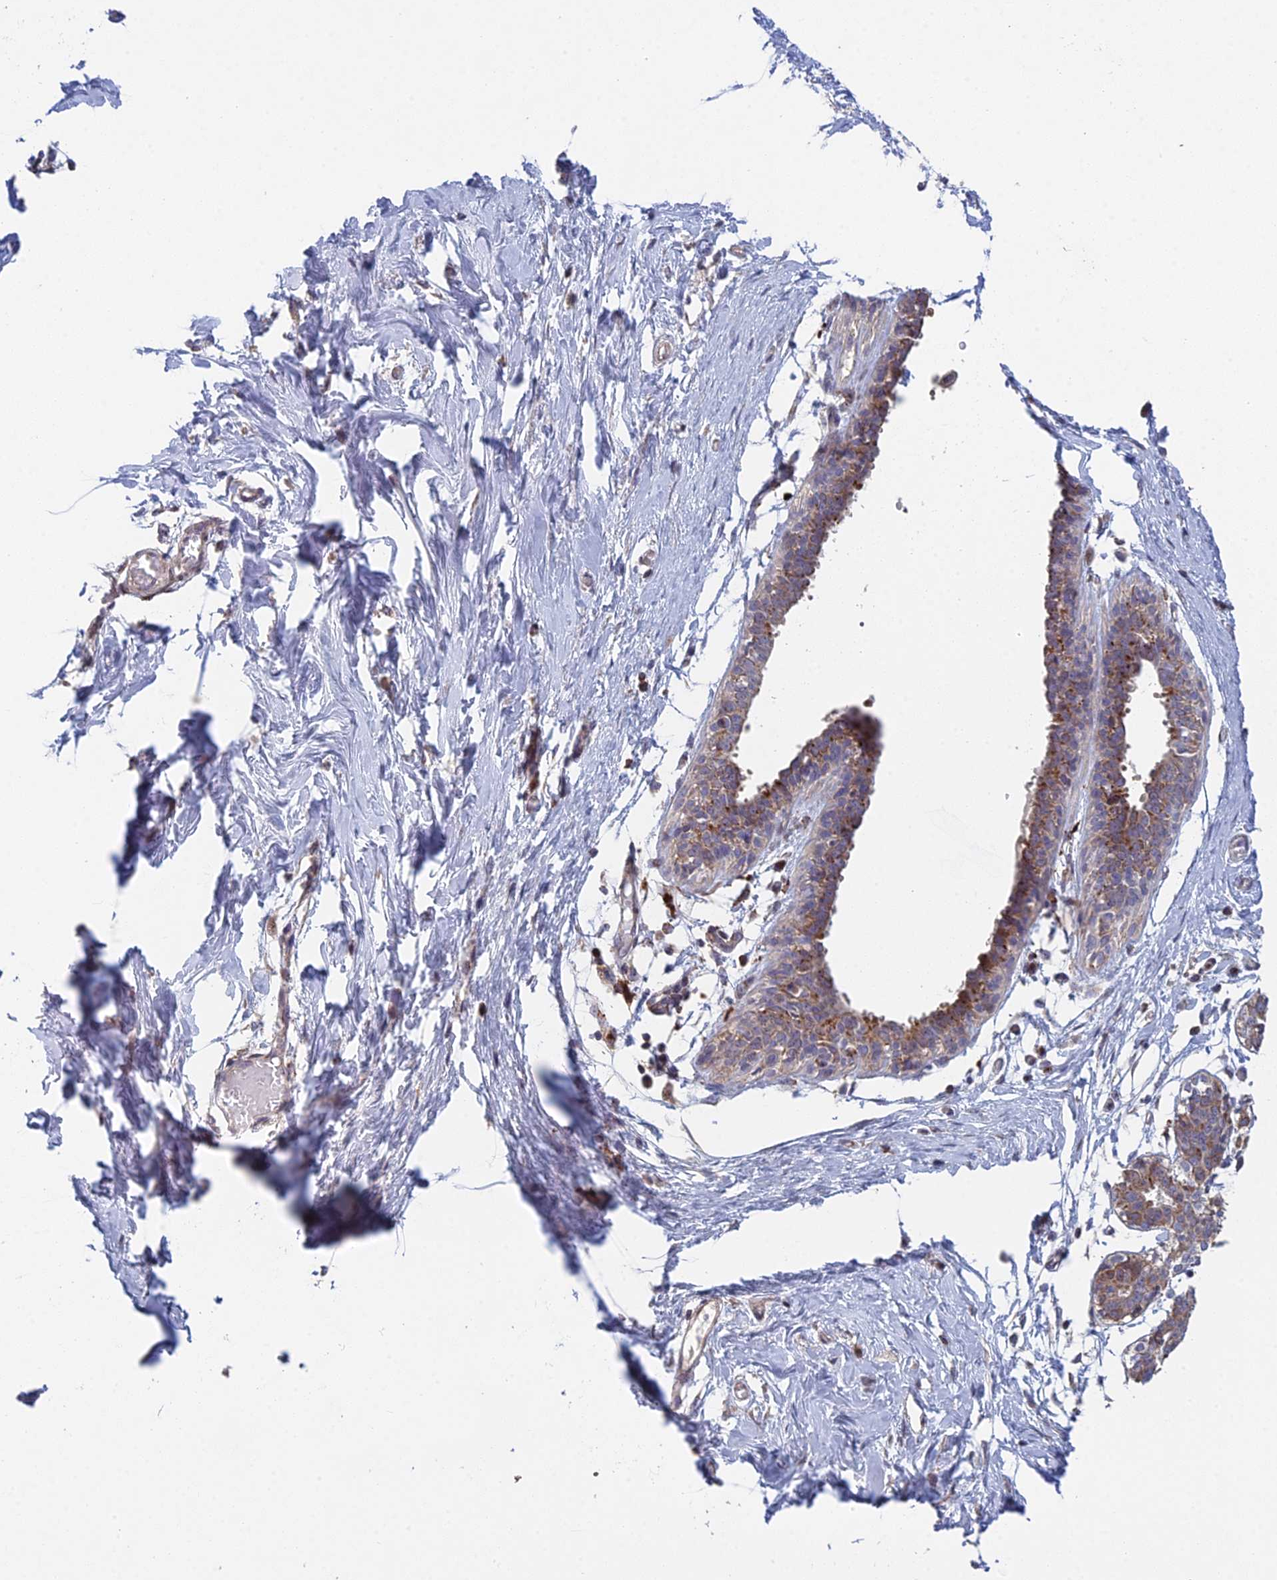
{"staining": {"intensity": "weak", "quantity": "25%-75%", "location": "cytoplasmic/membranous"}, "tissue": "breast", "cell_type": "Adipocytes", "image_type": "normal", "snomed": [{"axis": "morphology", "description": "Normal tissue, NOS"}, {"axis": "topography", "description": "Breast"}], "caption": "Adipocytes display weak cytoplasmic/membranous positivity in approximately 25%-75% of cells in benign breast.", "gene": "FOXS1", "patient": {"sex": "female", "age": 27}}